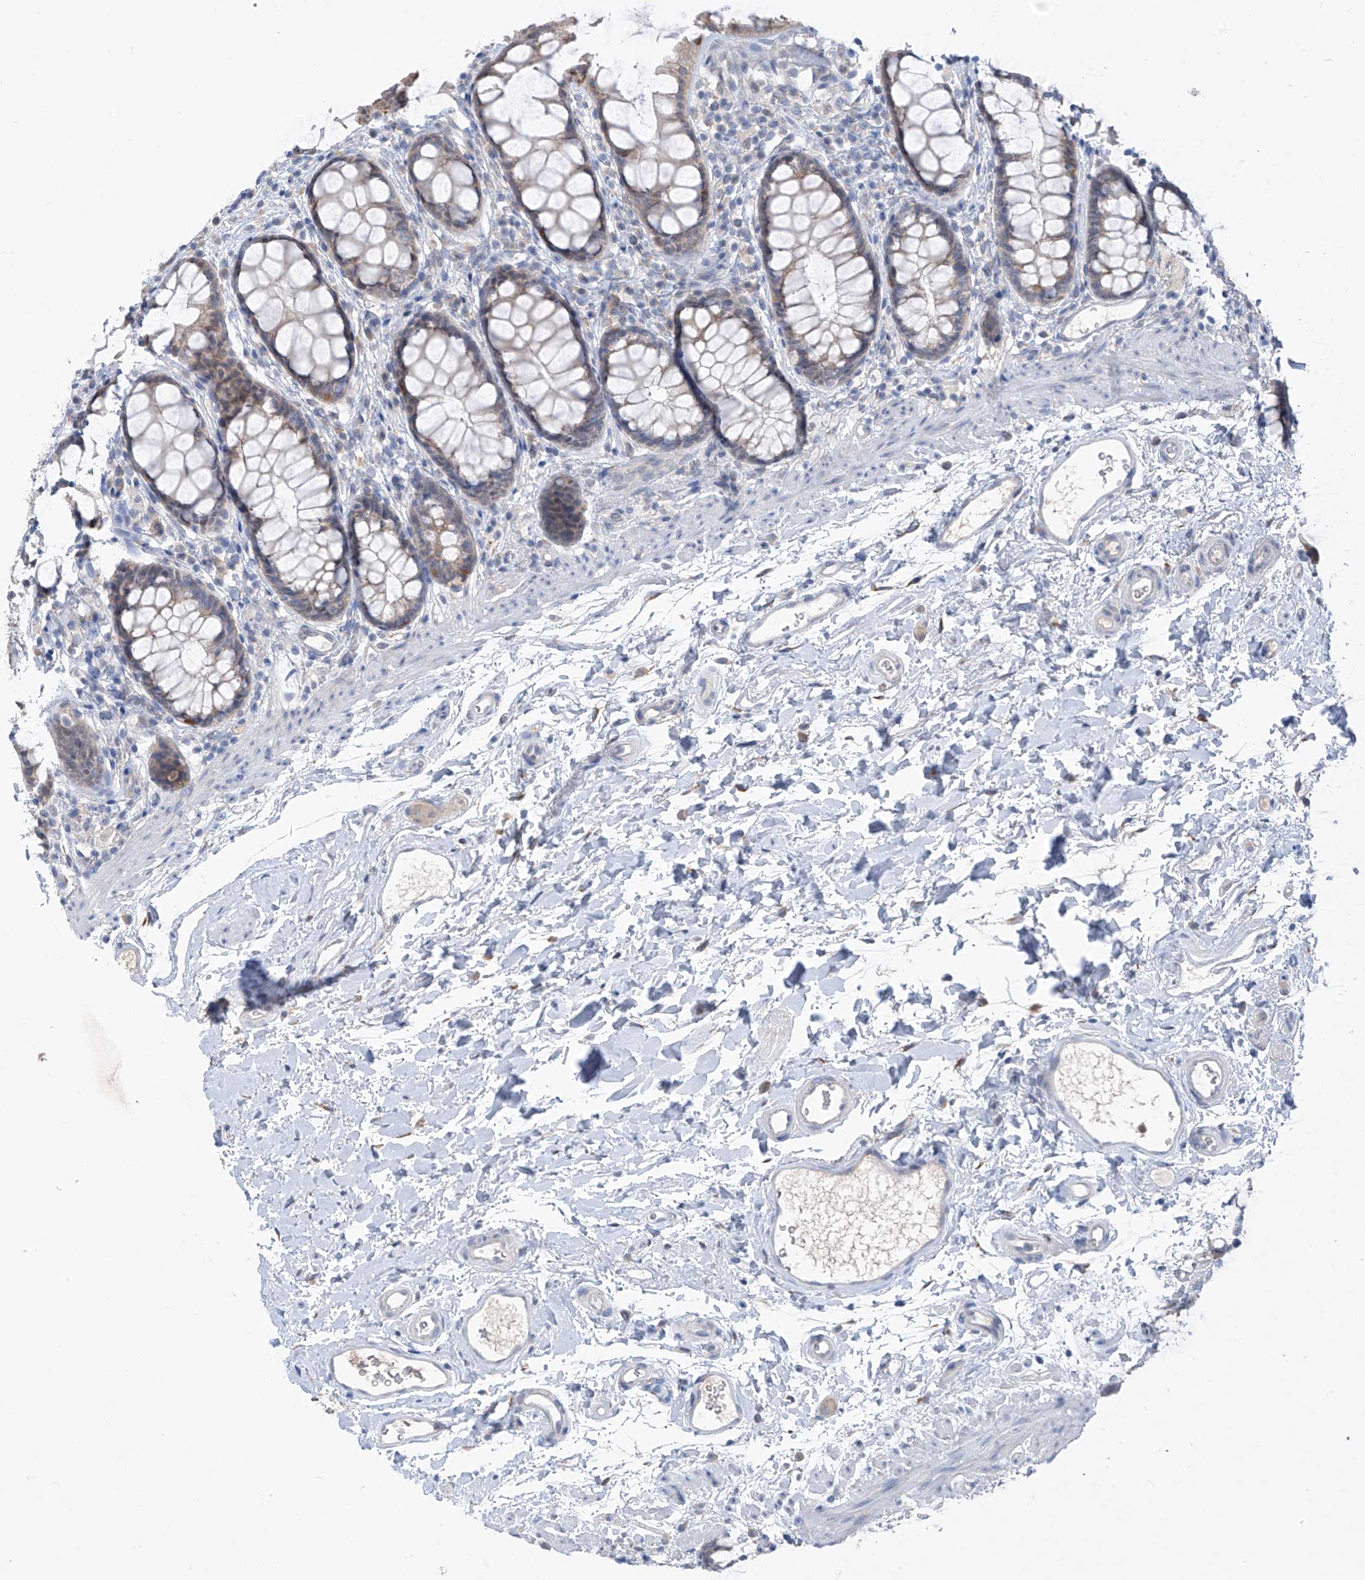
{"staining": {"intensity": "weak", "quantity": ">75%", "location": "cytoplasmic/membranous"}, "tissue": "rectum", "cell_type": "Glandular cells", "image_type": "normal", "snomed": [{"axis": "morphology", "description": "Normal tissue, NOS"}, {"axis": "topography", "description": "Rectum"}], "caption": "Immunohistochemistry (IHC) (DAB) staining of unremarkable human rectum shows weak cytoplasmic/membranous protein expression in approximately >75% of glandular cells. The protein of interest is stained brown, and the nuclei are stained in blue (DAB IHC with brightfield microscopy, high magnification).", "gene": "CYP4V2", "patient": {"sex": "female", "age": 65}}